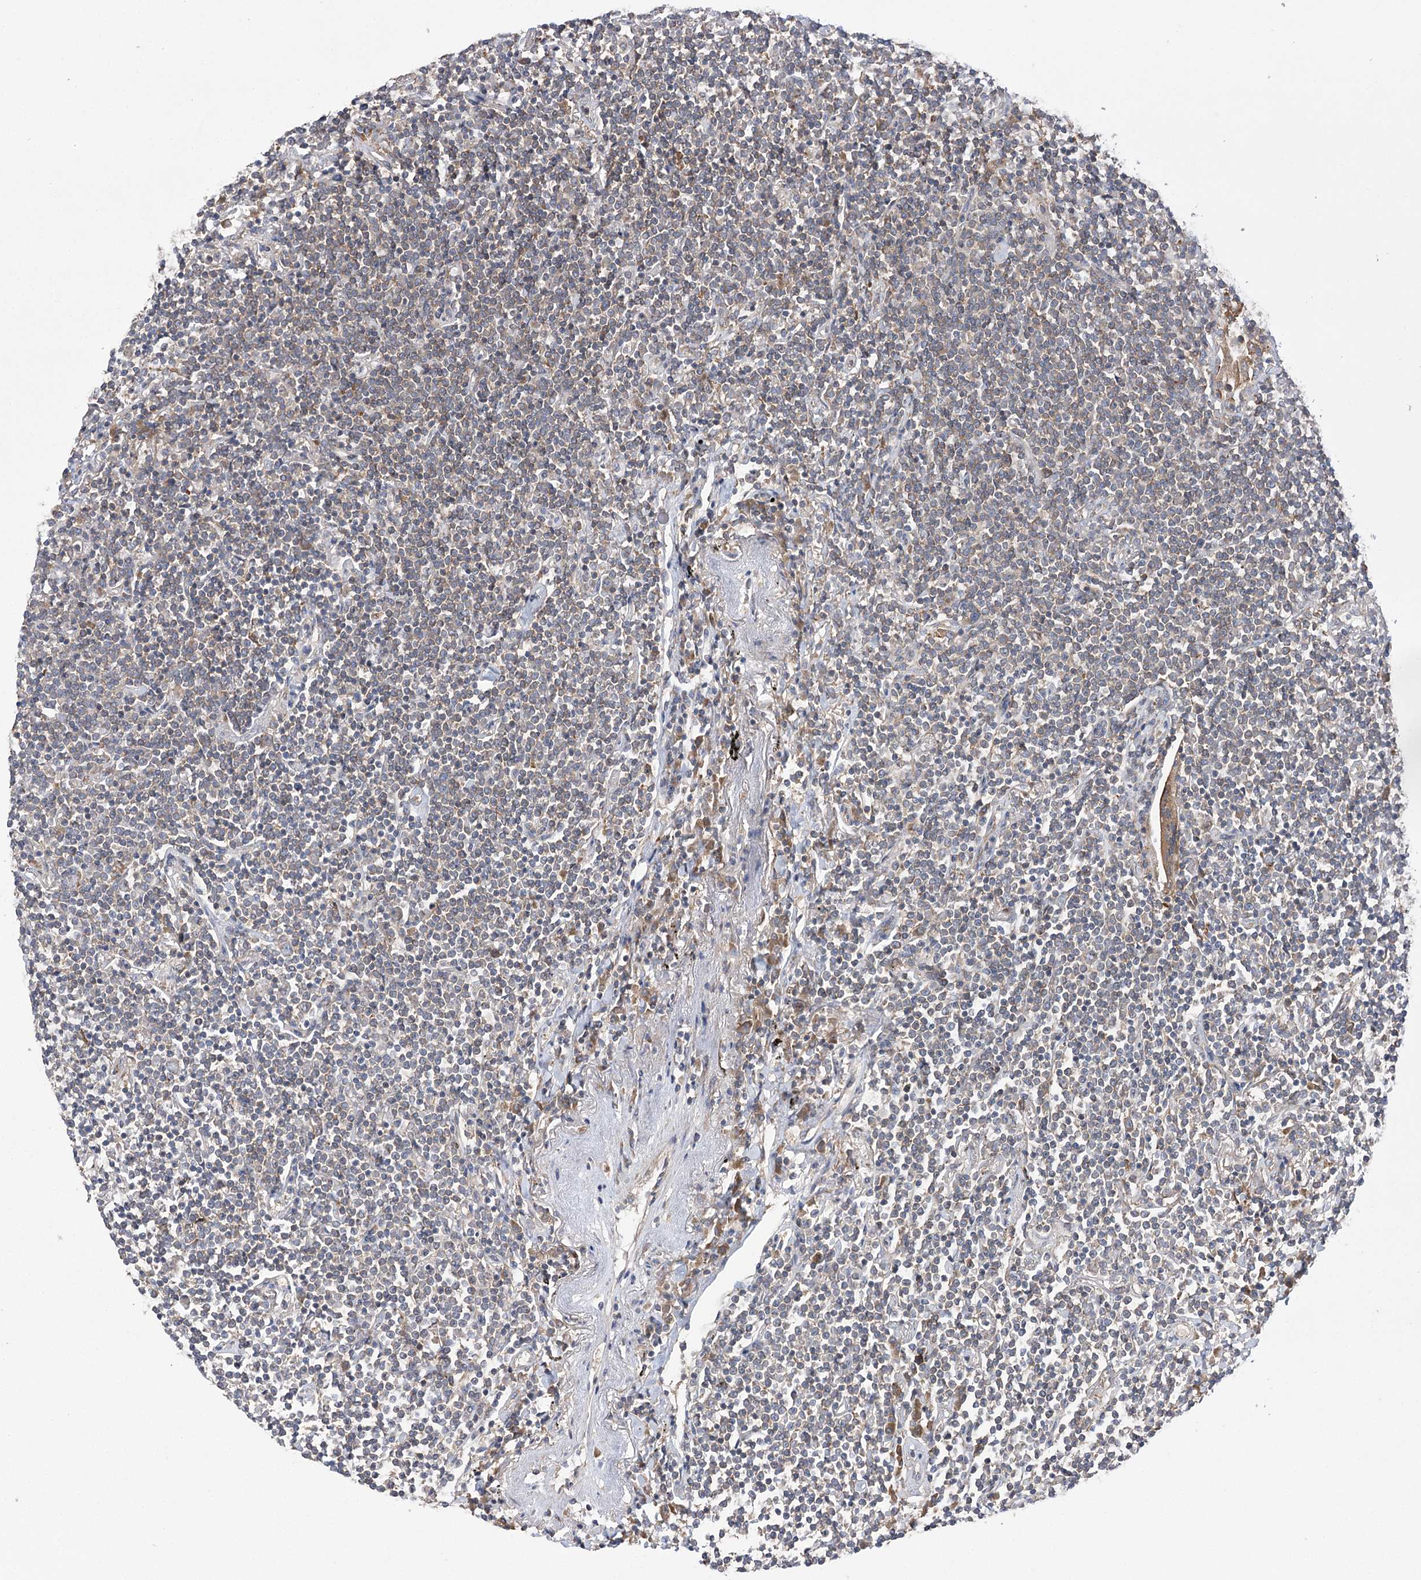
{"staining": {"intensity": "negative", "quantity": "none", "location": "none"}, "tissue": "lymphoma", "cell_type": "Tumor cells", "image_type": "cancer", "snomed": [{"axis": "morphology", "description": "Malignant lymphoma, non-Hodgkin's type, Low grade"}, {"axis": "topography", "description": "Lung"}], "caption": "Immunohistochemical staining of malignant lymphoma, non-Hodgkin's type (low-grade) shows no significant positivity in tumor cells.", "gene": "VPS37B", "patient": {"sex": "female", "age": 71}}